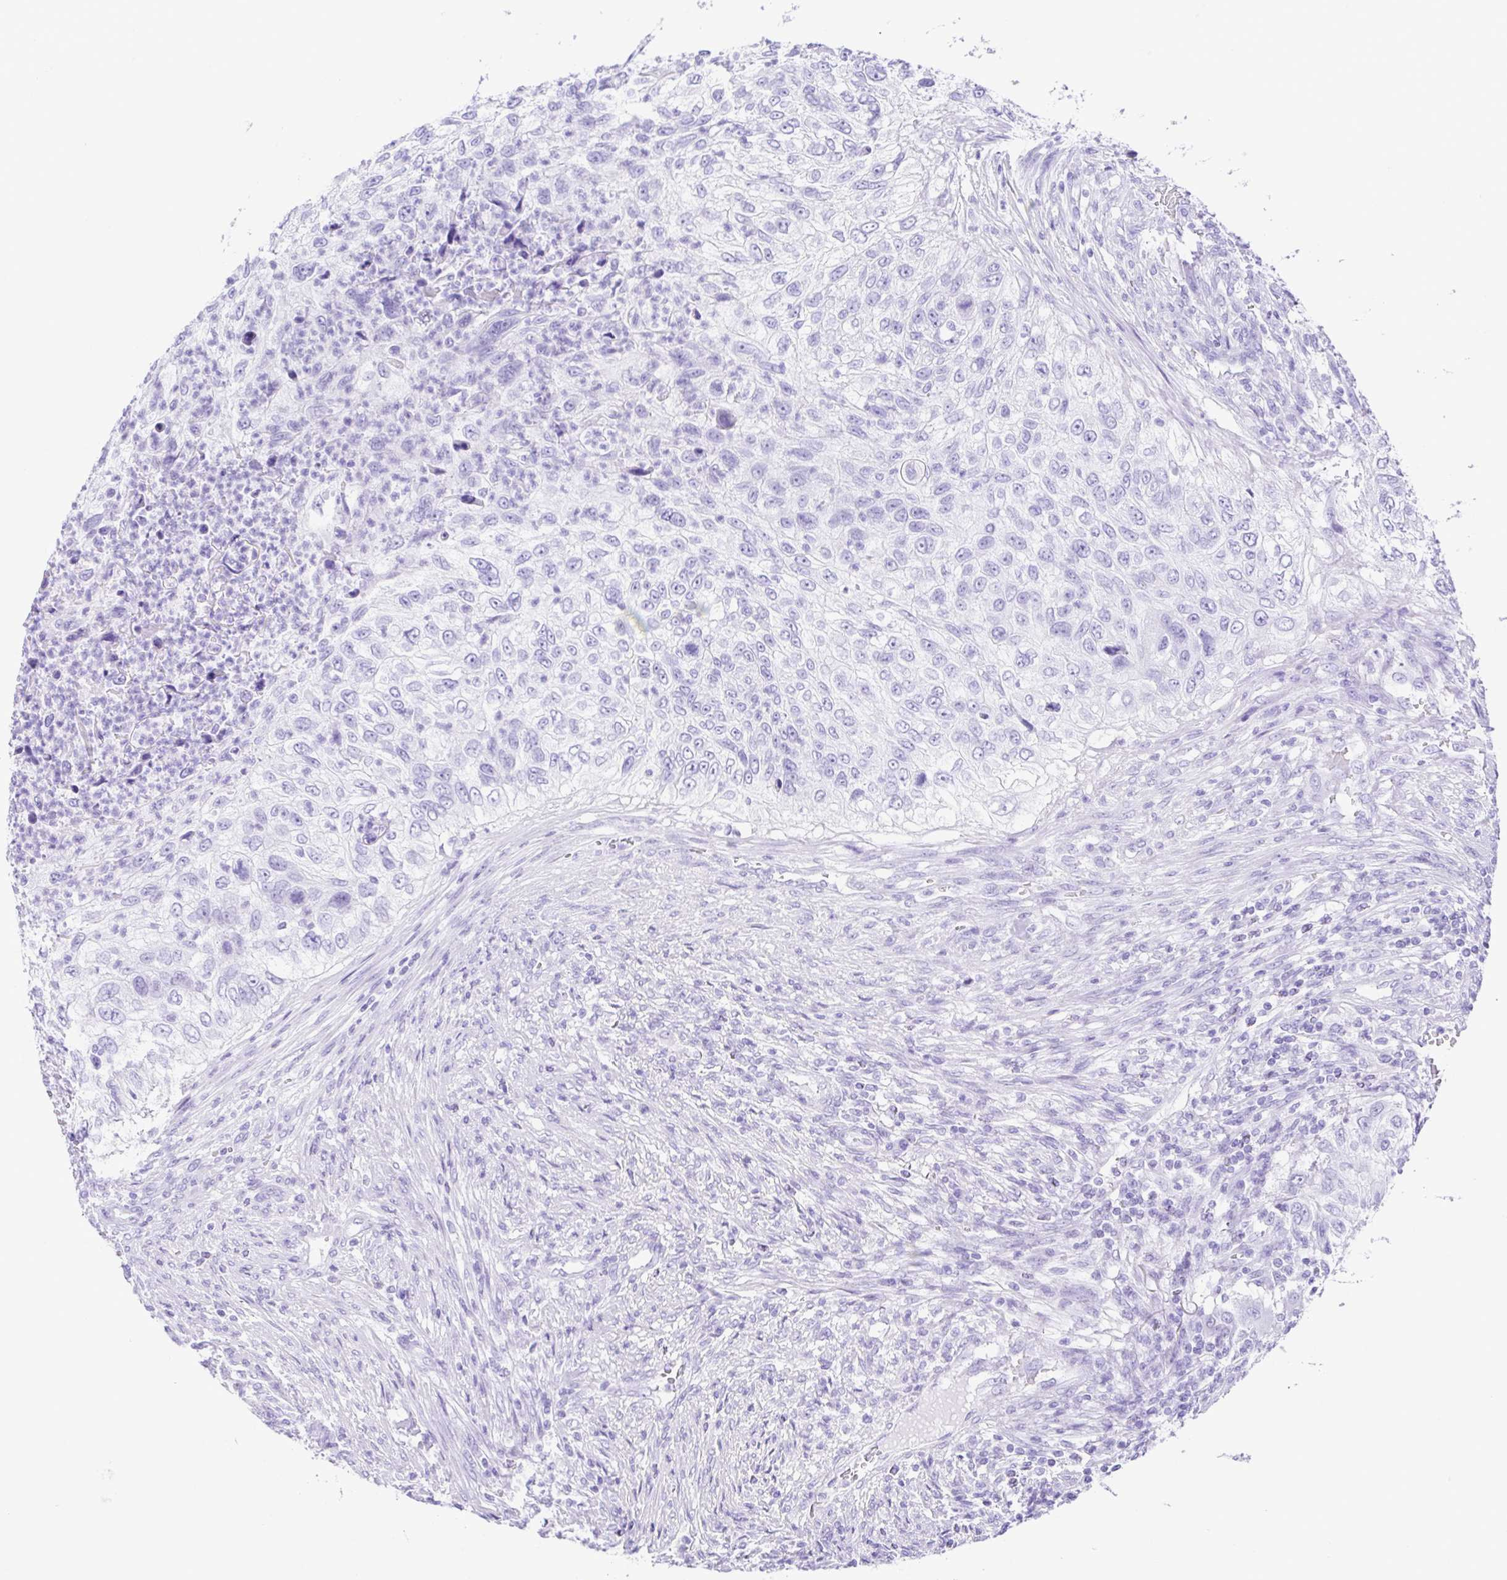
{"staining": {"intensity": "negative", "quantity": "none", "location": "none"}, "tissue": "urothelial cancer", "cell_type": "Tumor cells", "image_type": "cancer", "snomed": [{"axis": "morphology", "description": "Urothelial carcinoma, High grade"}, {"axis": "topography", "description": "Urinary bladder"}], "caption": "Tumor cells show no significant staining in urothelial cancer.", "gene": "ERP27", "patient": {"sex": "female", "age": 60}}